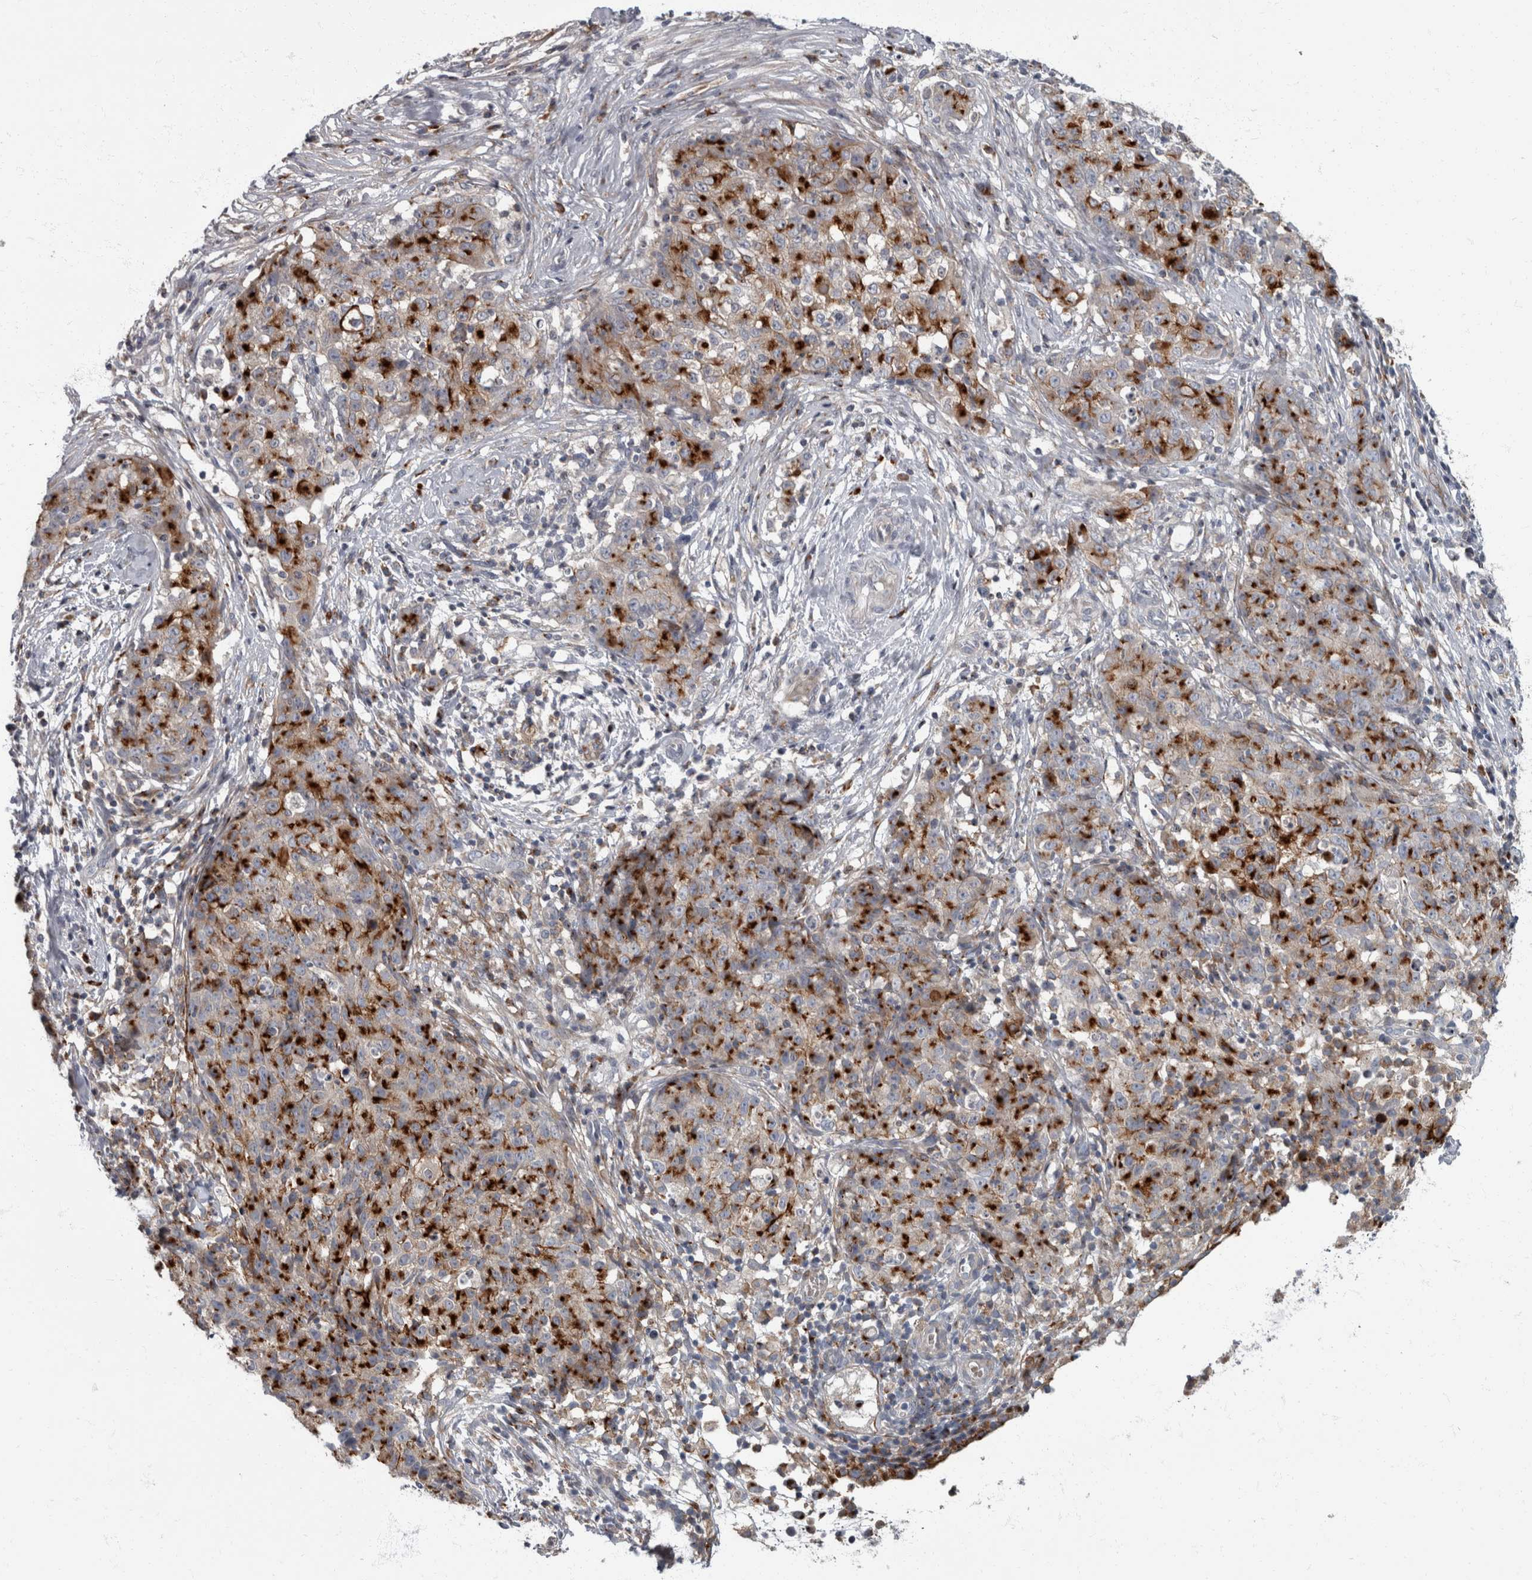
{"staining": {"intensity": "strong", "quantity": "25%-75%", "location": "cytoplasmic/membranous"}, "tissue": "ovarian cancer", "cell_type": "Tumor cells", "image_type": "cancer", "snomed": [{"axis": "morphology", "description": "Carcinoma, endometroid"}, {"axis": "topography", "description": "Ovary"}], "caption": "Ovarian endometroid carcinoma was stained to show a protein in brown. There is high levels of strong cytoplasmic/membranous expression in about 25%-75% of tumor cells. (DAB (3,3'-diaminobenzidine) IHC, brown staining for protein, blue staining for nuclei).", "gene": "CDC42BPG", "patient": {"sex": "female", "age": 42}}